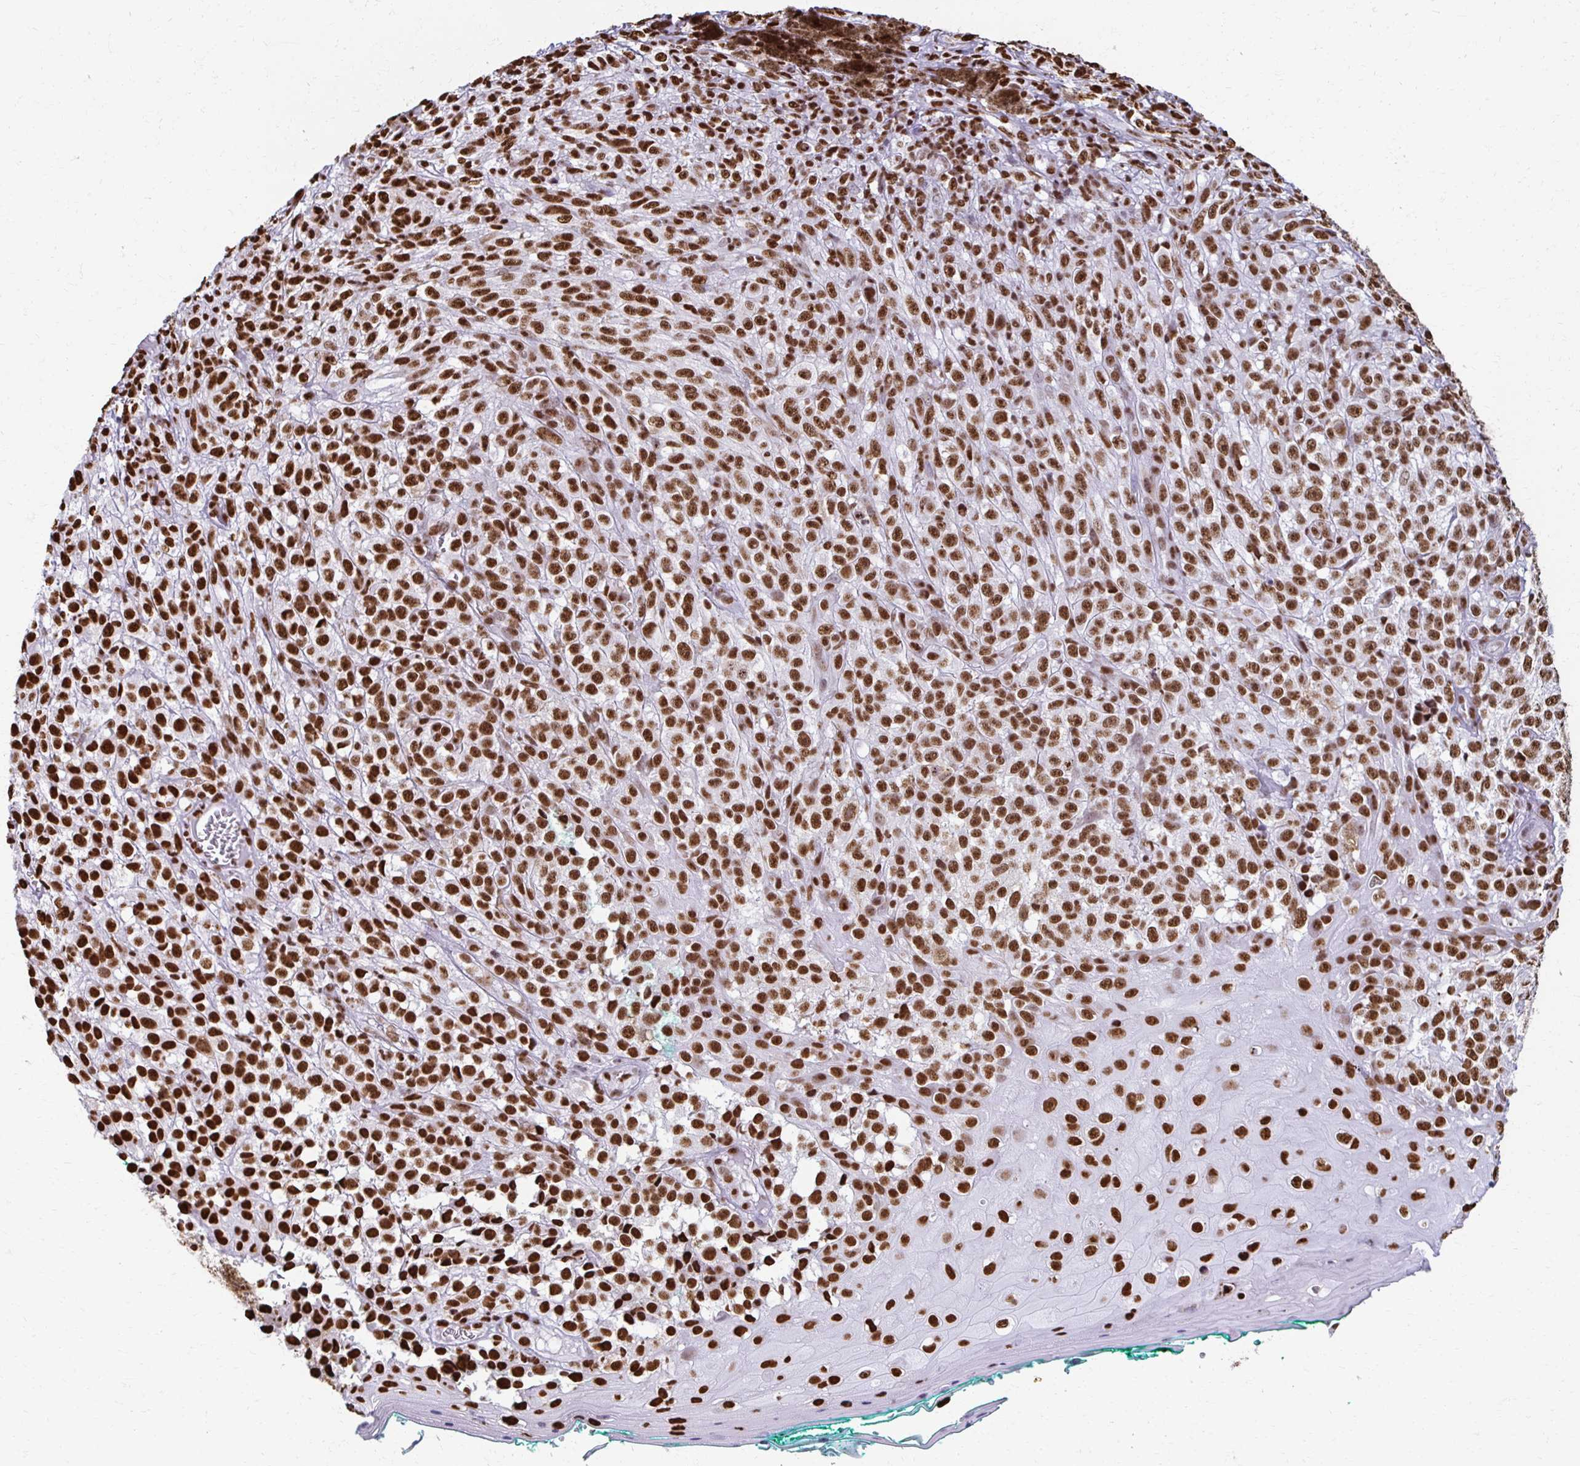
{"staining": {"intensity": "strong", "quantity": ">75%", "location": "nuclear"}, "tissue": "melanoma", "cell_type": "Tumor cells", "image_type": "cancer", "snomed": [{"axis": "morphology", "description": "Malignant melanoma, NOS"}, {"axis": "topography", "description": "Skin"}], "caption": "Melanoma stained for a protein reveals strong nuclear positivity in tumor cells.", "gene": "NONO", "patient": {"sex": "male", "age": 79}}